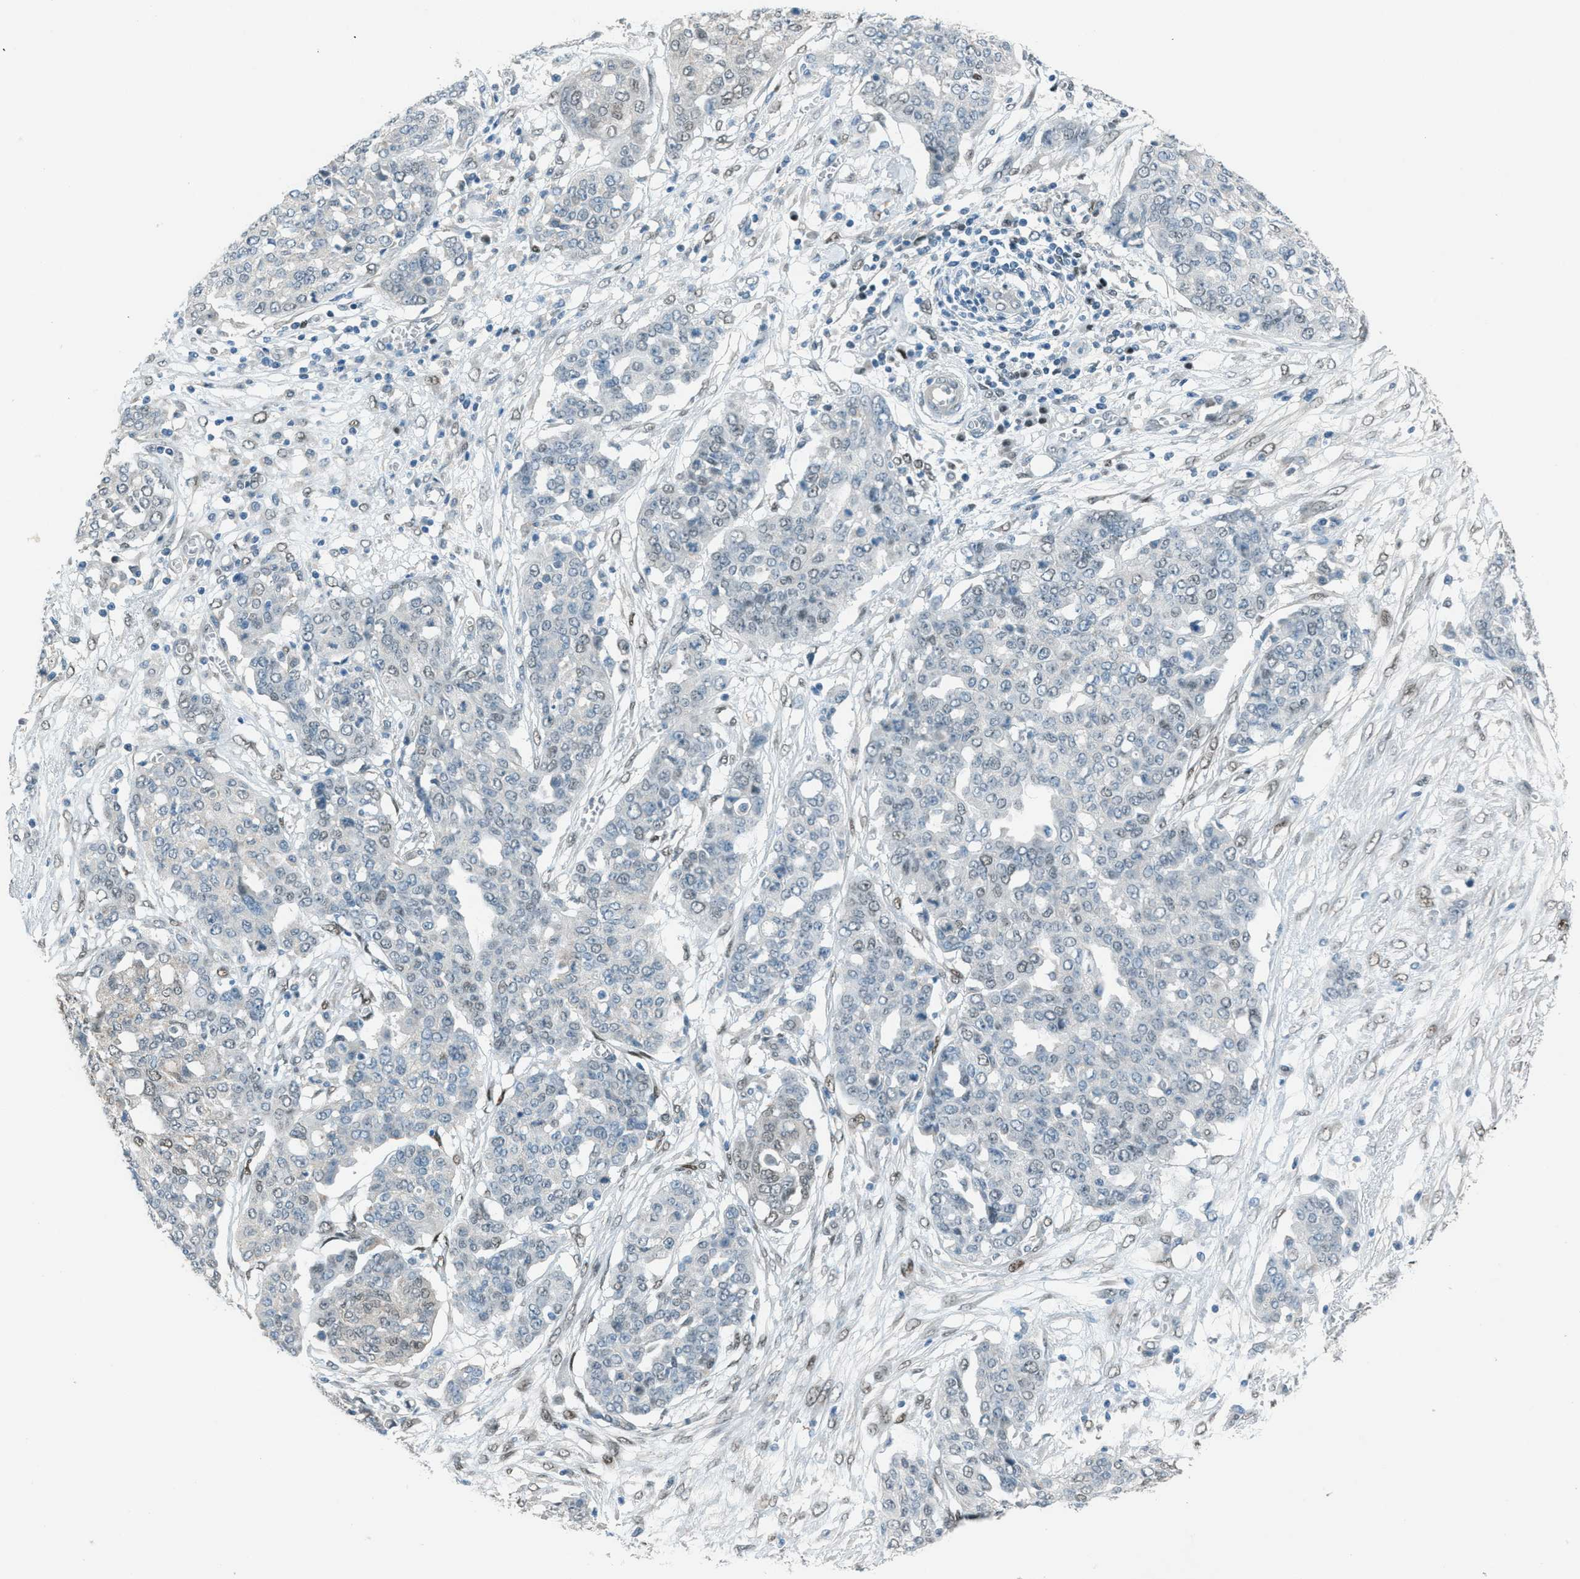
{"staining": {"intensity": "weak", "quantity": "<25%", "location": "nuclear"}, "tissue": "ovarian cancer", "cell_type": "Tumor cells", "image_type": "cancer", "snomed": [{"axis": "morphology", "description": "Cystadenocarcinoma, serous, NOS"}, {"axis": "topography", "description": "Soft tissue"}, {"axis": "topography", "description": "Ovary"}], "caption": "IHC photomicrograph of ovarian serous cystadenocarcinoma stained for a protein (brown), which shows no positivity in tumor cells.", "gene": "TCF3", "patient": {"sex": "female", "age": 57}}